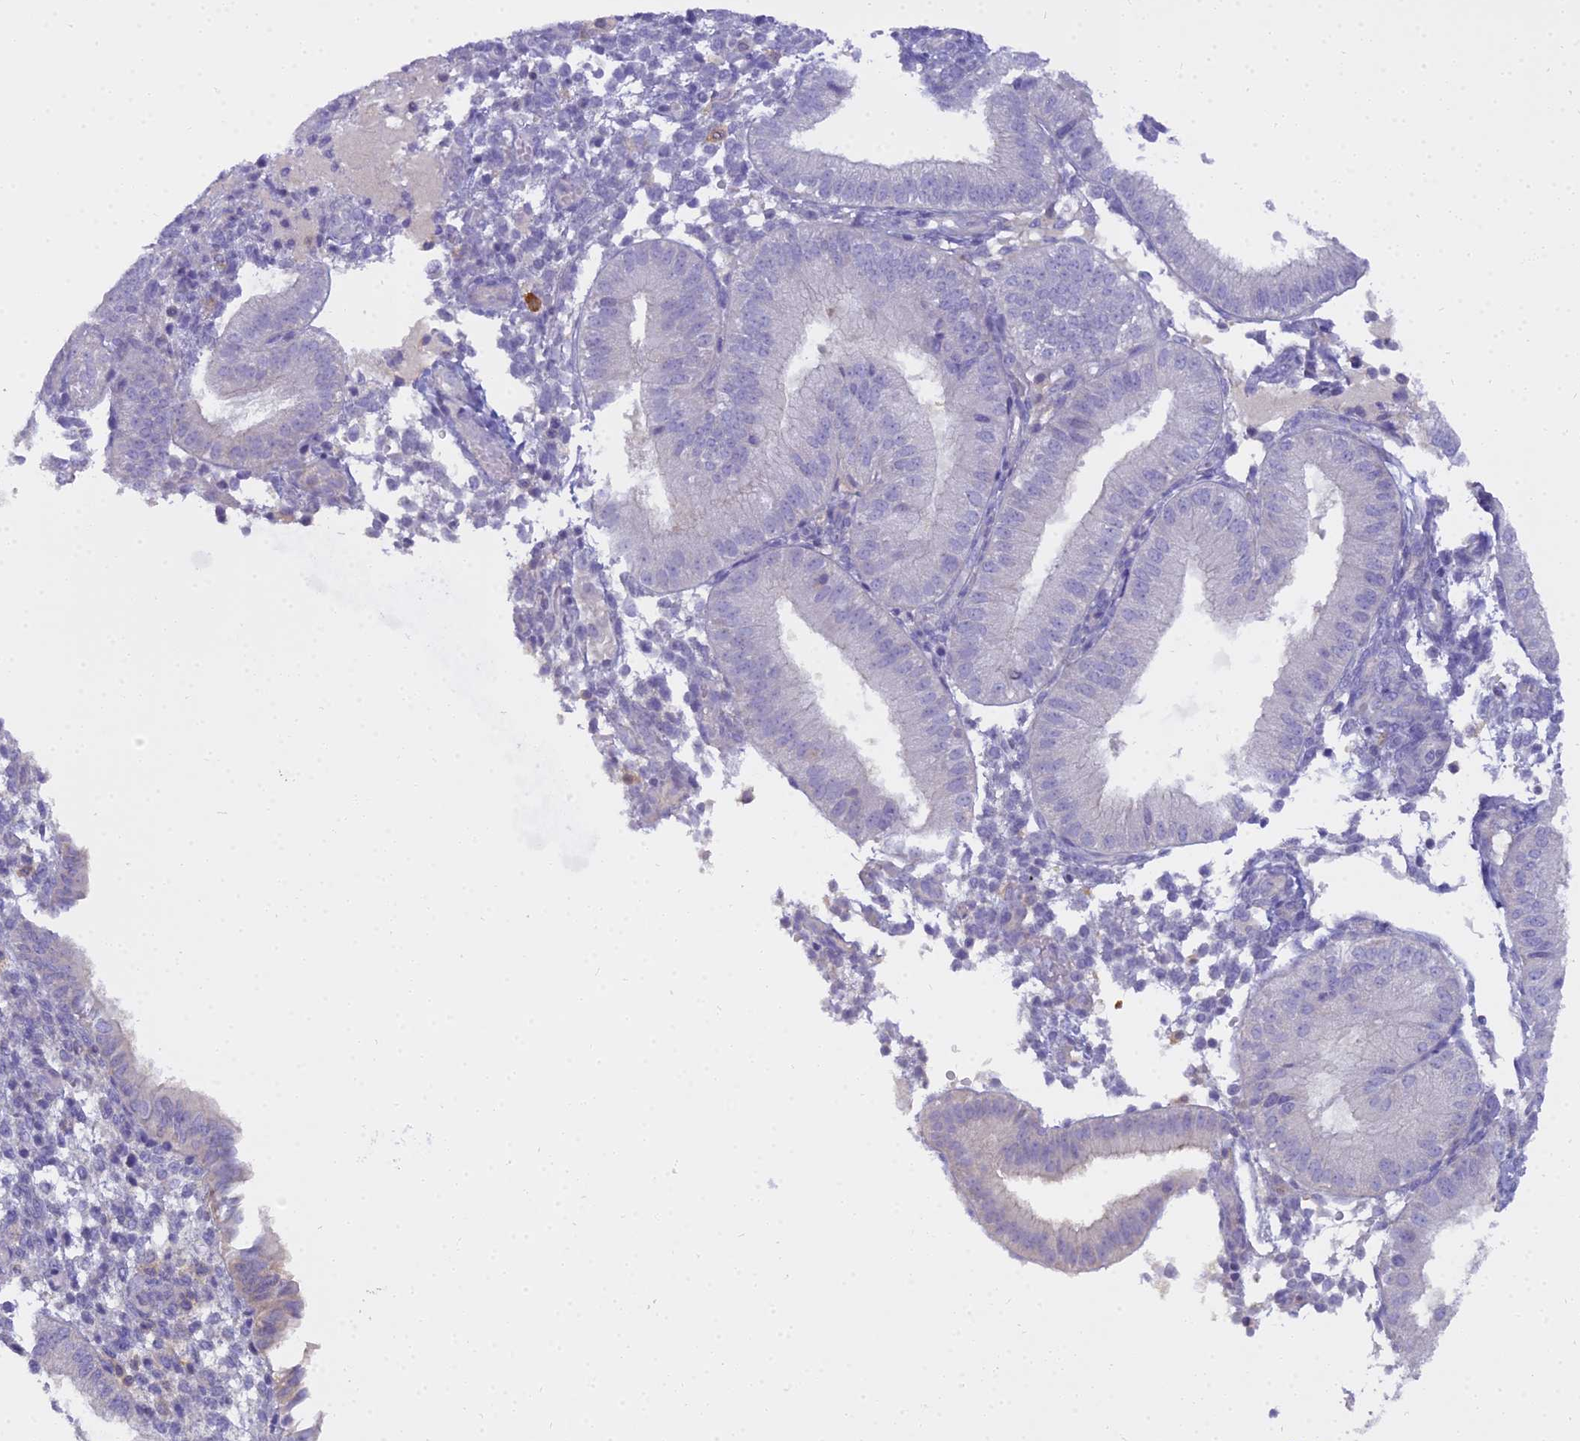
{"staining": {"intensity": "negative", "quantity": "none", "location": "none"}, "tissue": "endometrium", "cell_type": "Cells in endometrial stroma", "image_type": "normal", "snomed": [{"axis": "morphology", "description": "Normal tissue, NOS"}, {"axis": "topography", "description": "Endometrium"}], "caption": "High magnification brightfield microscopy of benign endometrium stained with DAB (3,3'-diaminobenzidine) (brown) and counterstained with hematoxylin (blue): cells in endometrial stroma show no significant positivity. The staining is performed using DAB brown chromogen with nuclei counter-stained in using hematoxylin.", "gene": "BLNK", "patient": {"sex": "female", "age": 39}}